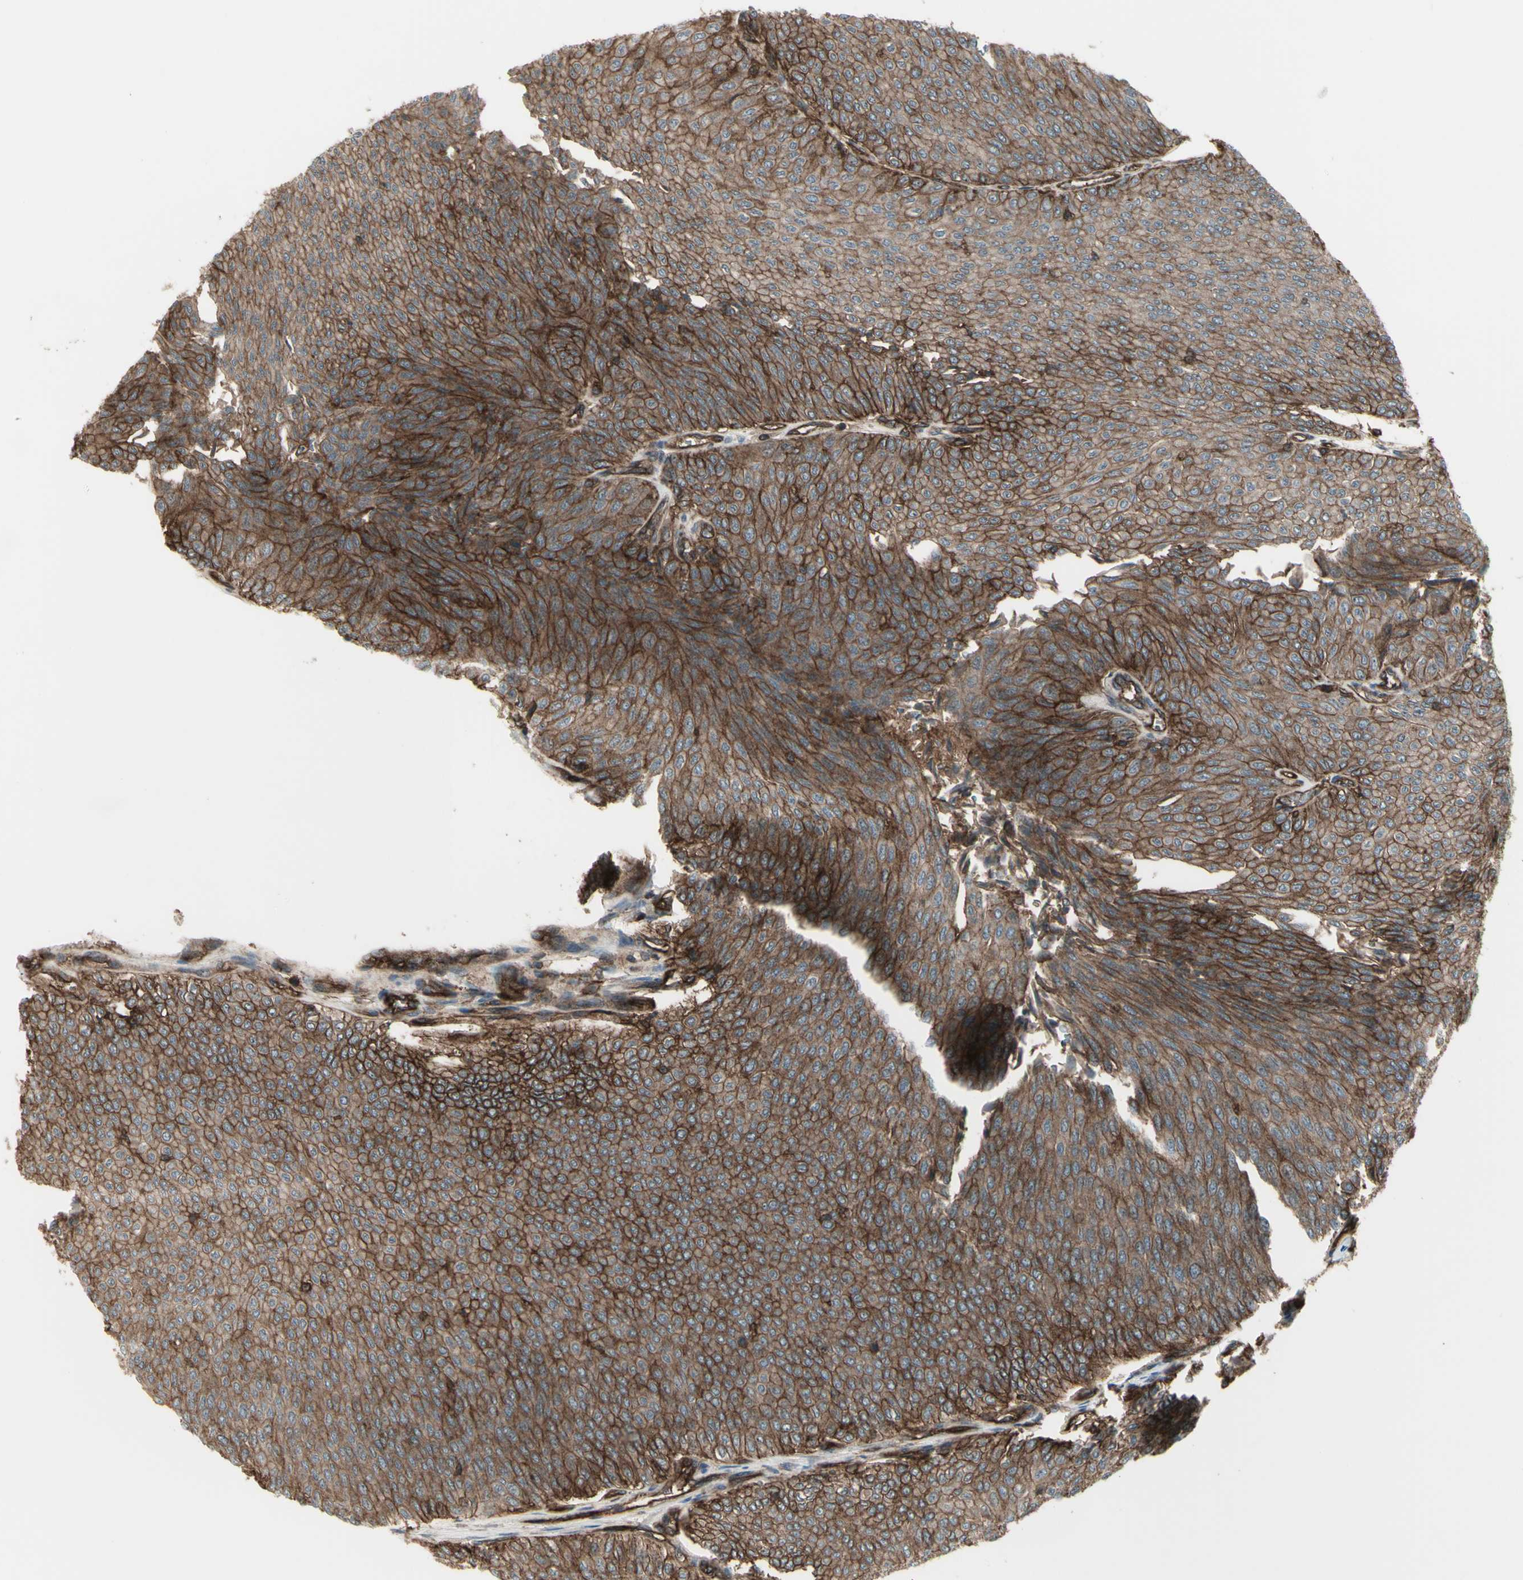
{"staining": {"intensity": "strong", "quantity": ">75%", "location": "cytoplasmic/membranous"}, "tissue": "urothelial cancer", "cell_type": "Tumor cells", "image_type": "cancer", "snomed": [{"axis": "morphology", "description": "Urothelial carcinoma, Low grade"}, {"axis": "topography", "description": "Urinary bladder"}], "caption": "Urothelial carcinoma (low-grade) stained with a protein marker demonstrates strong staining in tumor cells.", "gene": "FXYD5", "patient": {"sex": "male", "age": 78}}